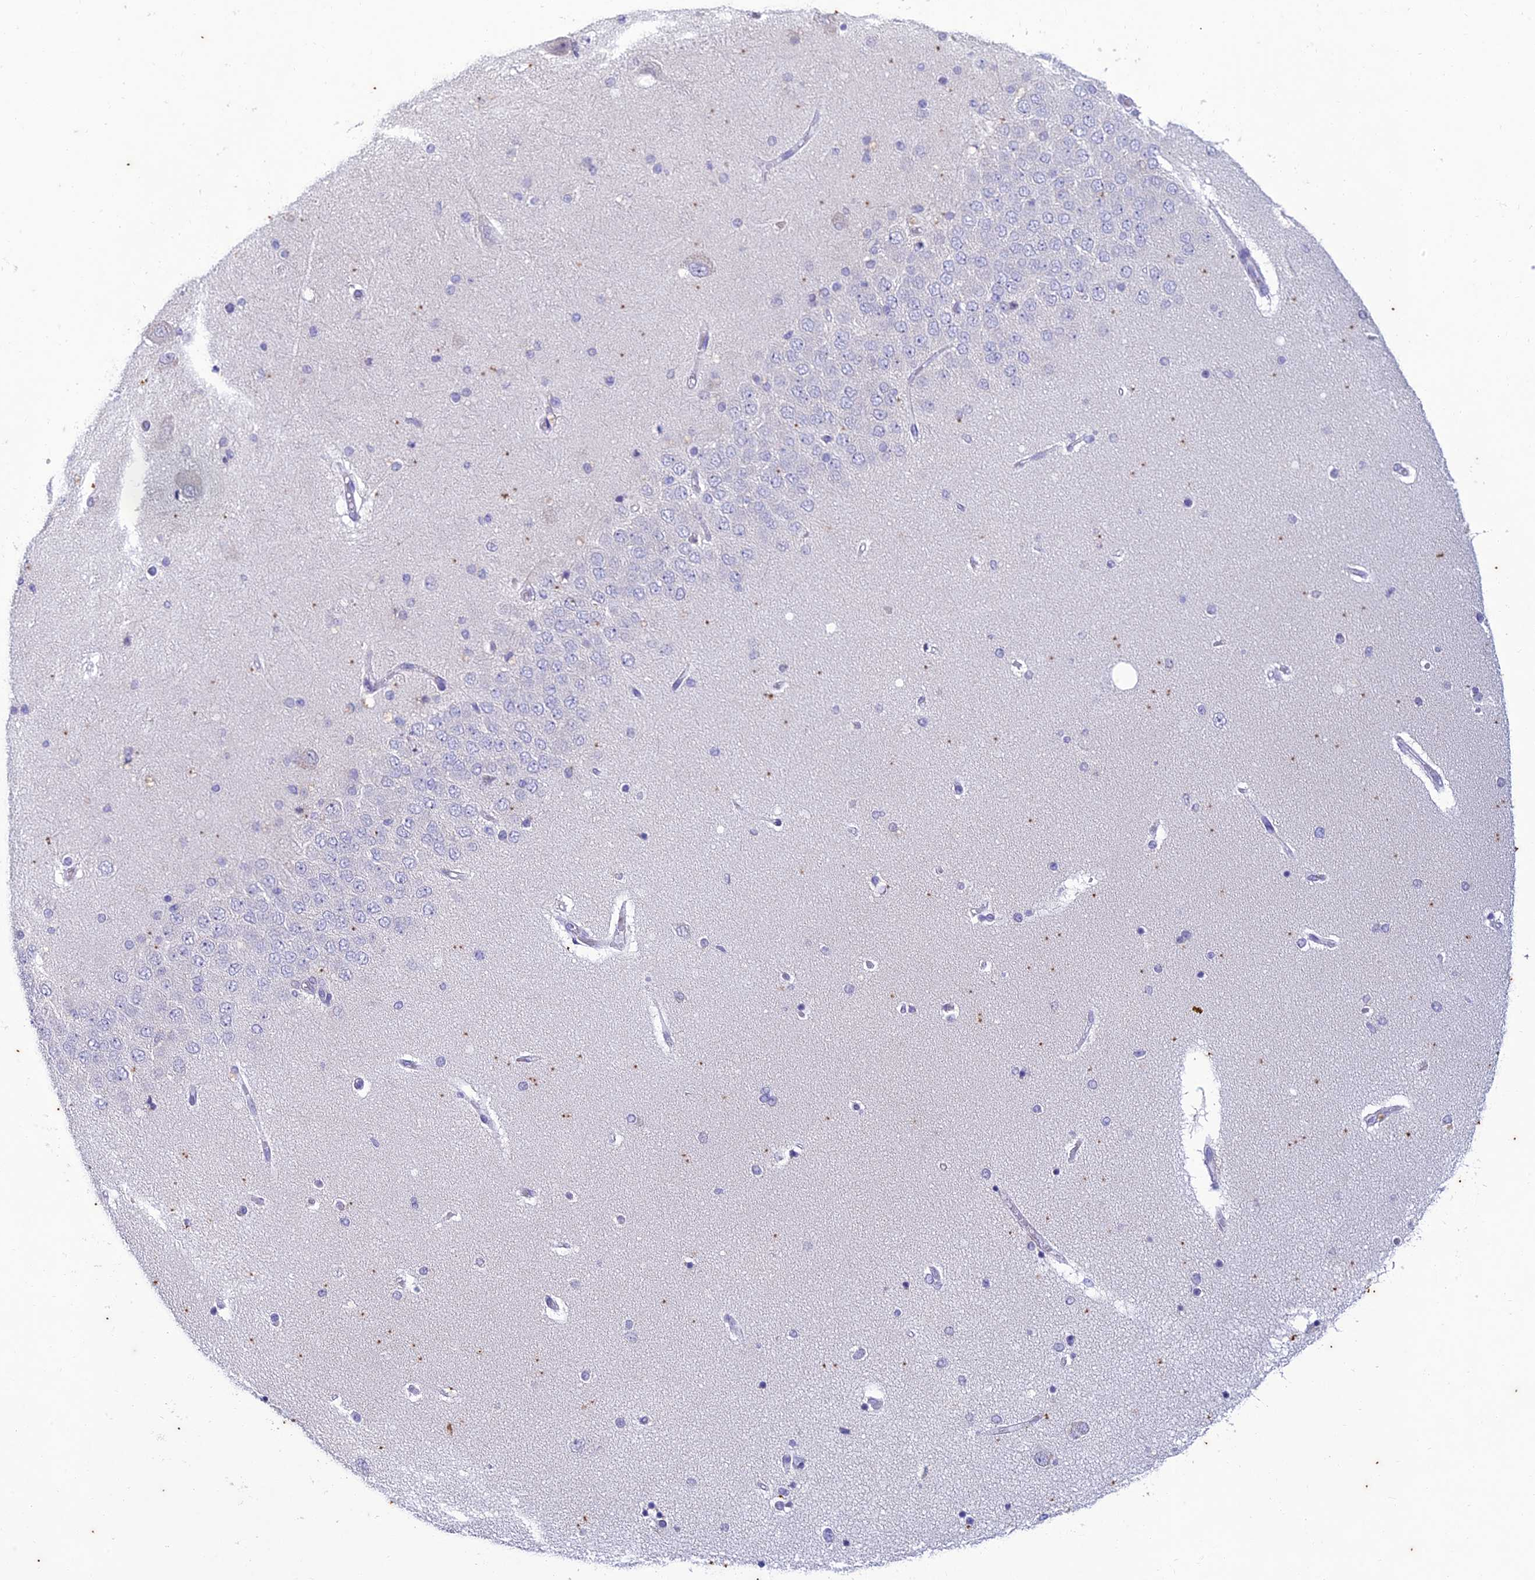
{"staining": {"intensity": "negative", "quantity": "none", "location": "none"}, "tissue": "hippocampus", "cell_type": "Glial cells", "image_type": "normal", "snomed": [{"axis": "morphology", "description": "Normal tissue, NOS"}, {"axis": "topography", "description": "Hippocampus"}], "caption": "A high-resolution histopathology image shows immunohistochemistry staining of unremarkable hippocampus, which shows no significant staining in glial cells. (DAB (3,3'-diaminobenzidine) immunohistochemistry (IHC) visualized using brightfield microscopy, high magnification).", "gene": "TMEM40", "patient": {"sex": "female", "age": 54}}